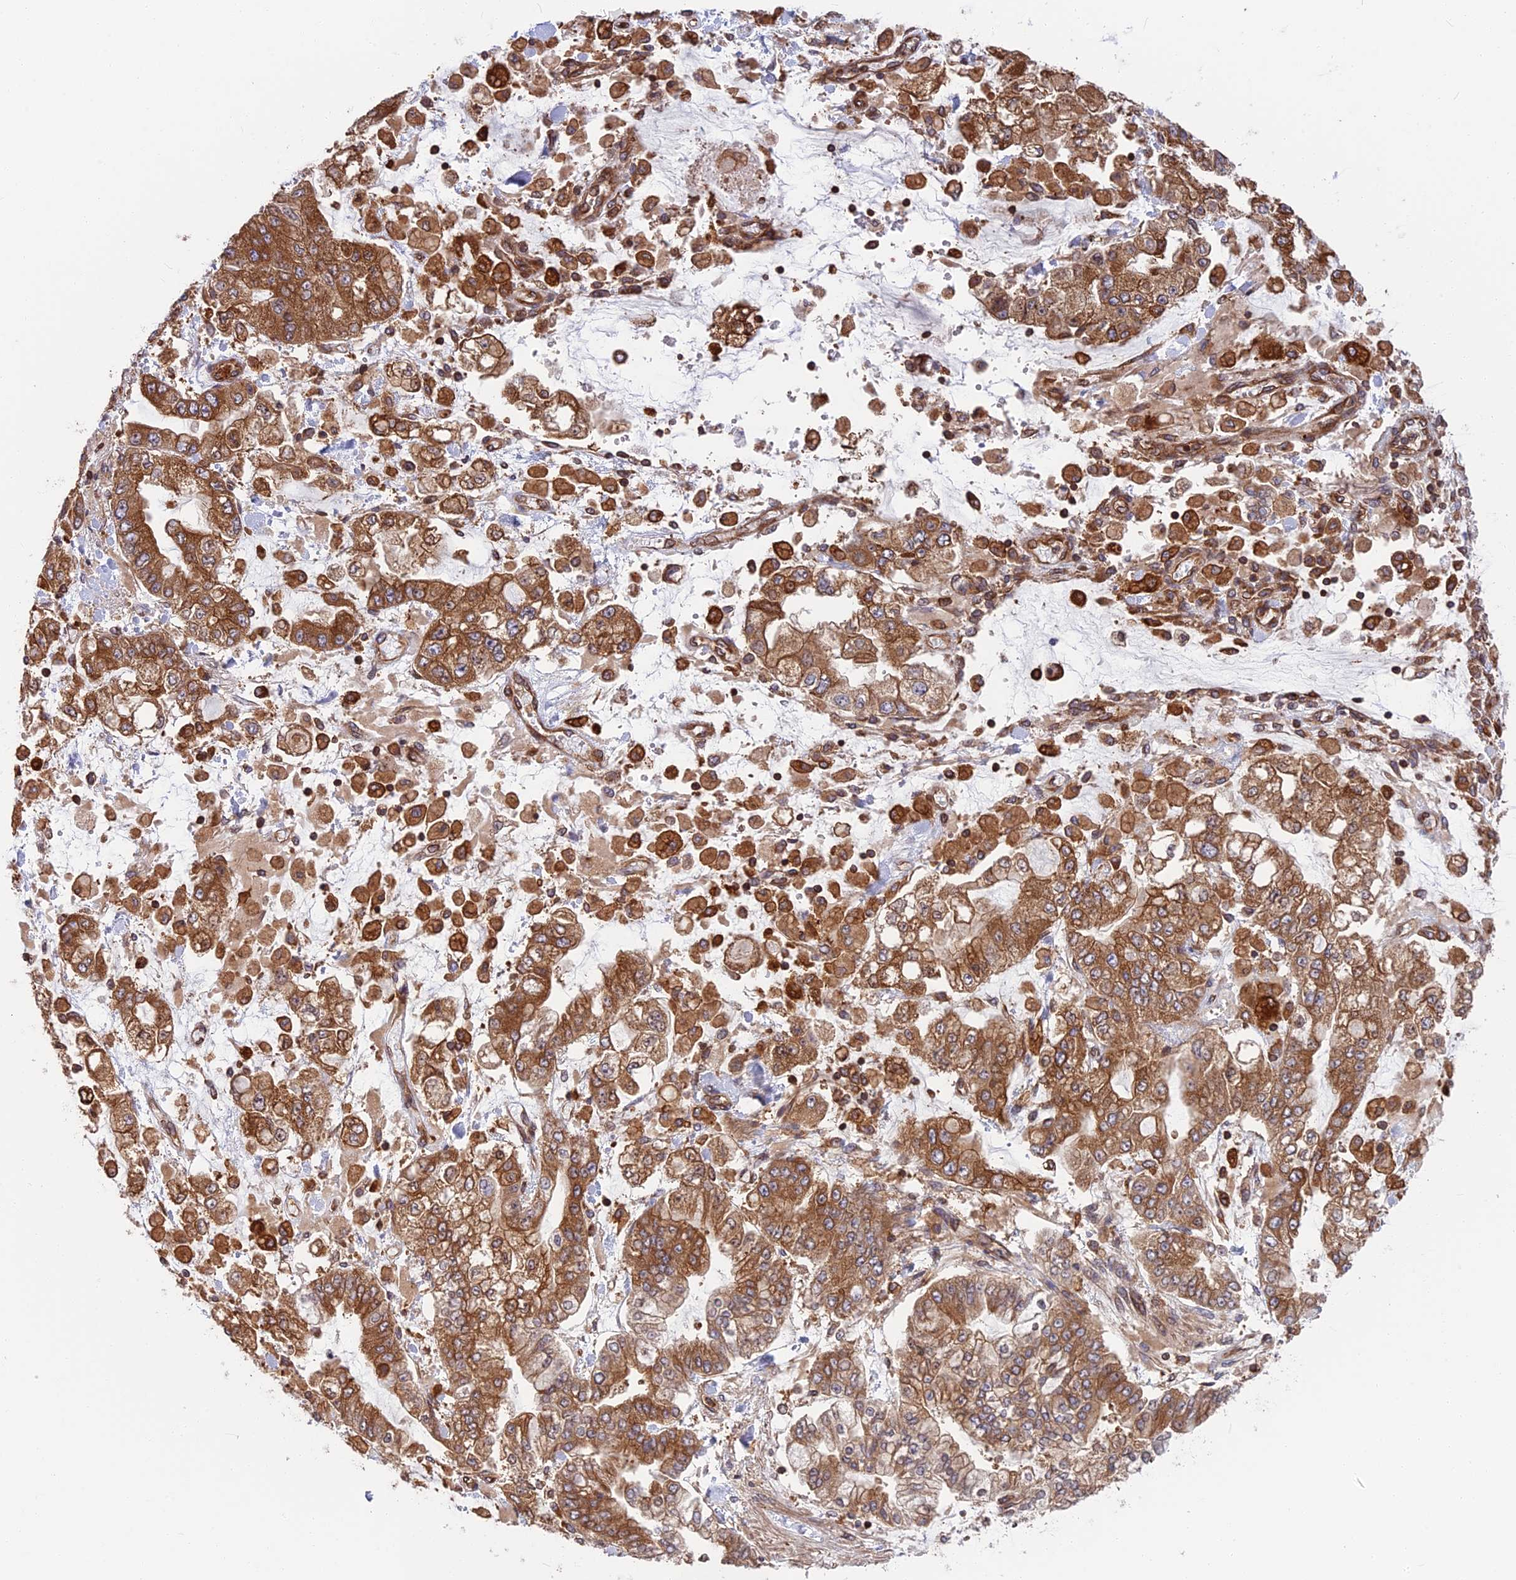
{"staining": {"intensity": "moderate", "quantity": ">75%", "location": "cytoplasmic/membranous"}, "tissue": "stomach cancer", "cell_type": "Tumor cells", "image_type": "cancer", "snomed": [{"axis": "morphology", "description": "Normal tissue, NOS"}, {"axis": "morphology", "description": "Adenocarcinoma, NOS"}, {"axis": "topography", "description": "Stomach, upper"}, {"axis": "topography", "description": "Stomach"}], "caption": "Immunohistochemistry of stomach cancer (adenocarcinoma) exhibits medium levels of moderate cytoplasmic/membranous staining in approximately >75% of tumor cells. Using DAB (brown) and hematoxylin (blue) stains, captured at high magnification using brightfield microscopy.", "gene": "WDR1", "patient": {"sex": "male", "age": 76}}